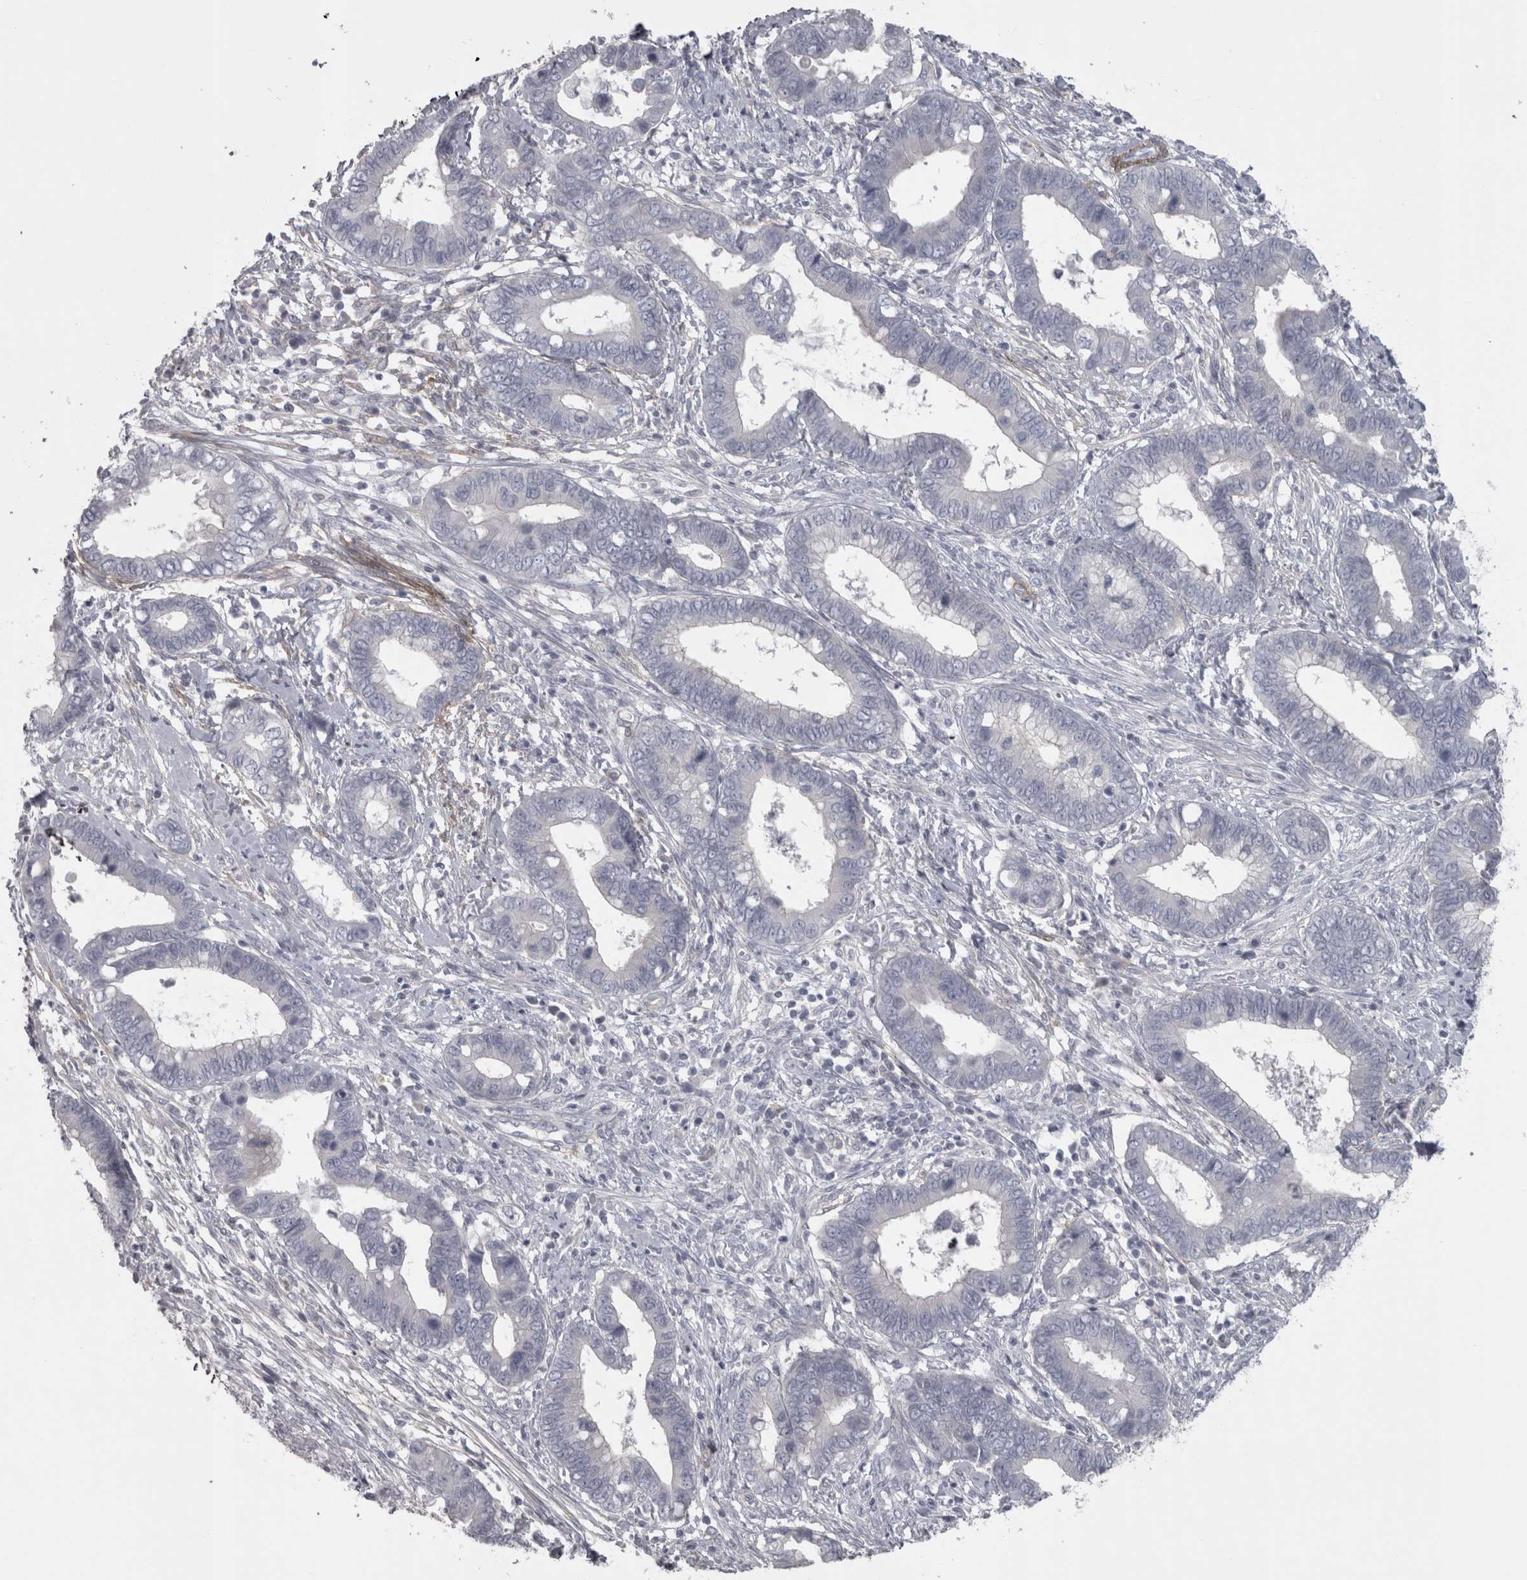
{"staining": {"intensity": "negative", "quantity": "none", "location": "none"}, "tissue": "cervical cancer", "cell_type": "Tumor cells", "image_type": "cancer", "snomed": [{"axis": "morphology", "description": "Adenocarcinoma, NOS"}, {"axis": "topography", "description": "Cervix"}], "caption": "Human cervical cancer stained for a protein using IHC reveals no expression in tumor cells.", "gene": "PPP1R12B", "patient": {"sex": "female", "age": 44}}